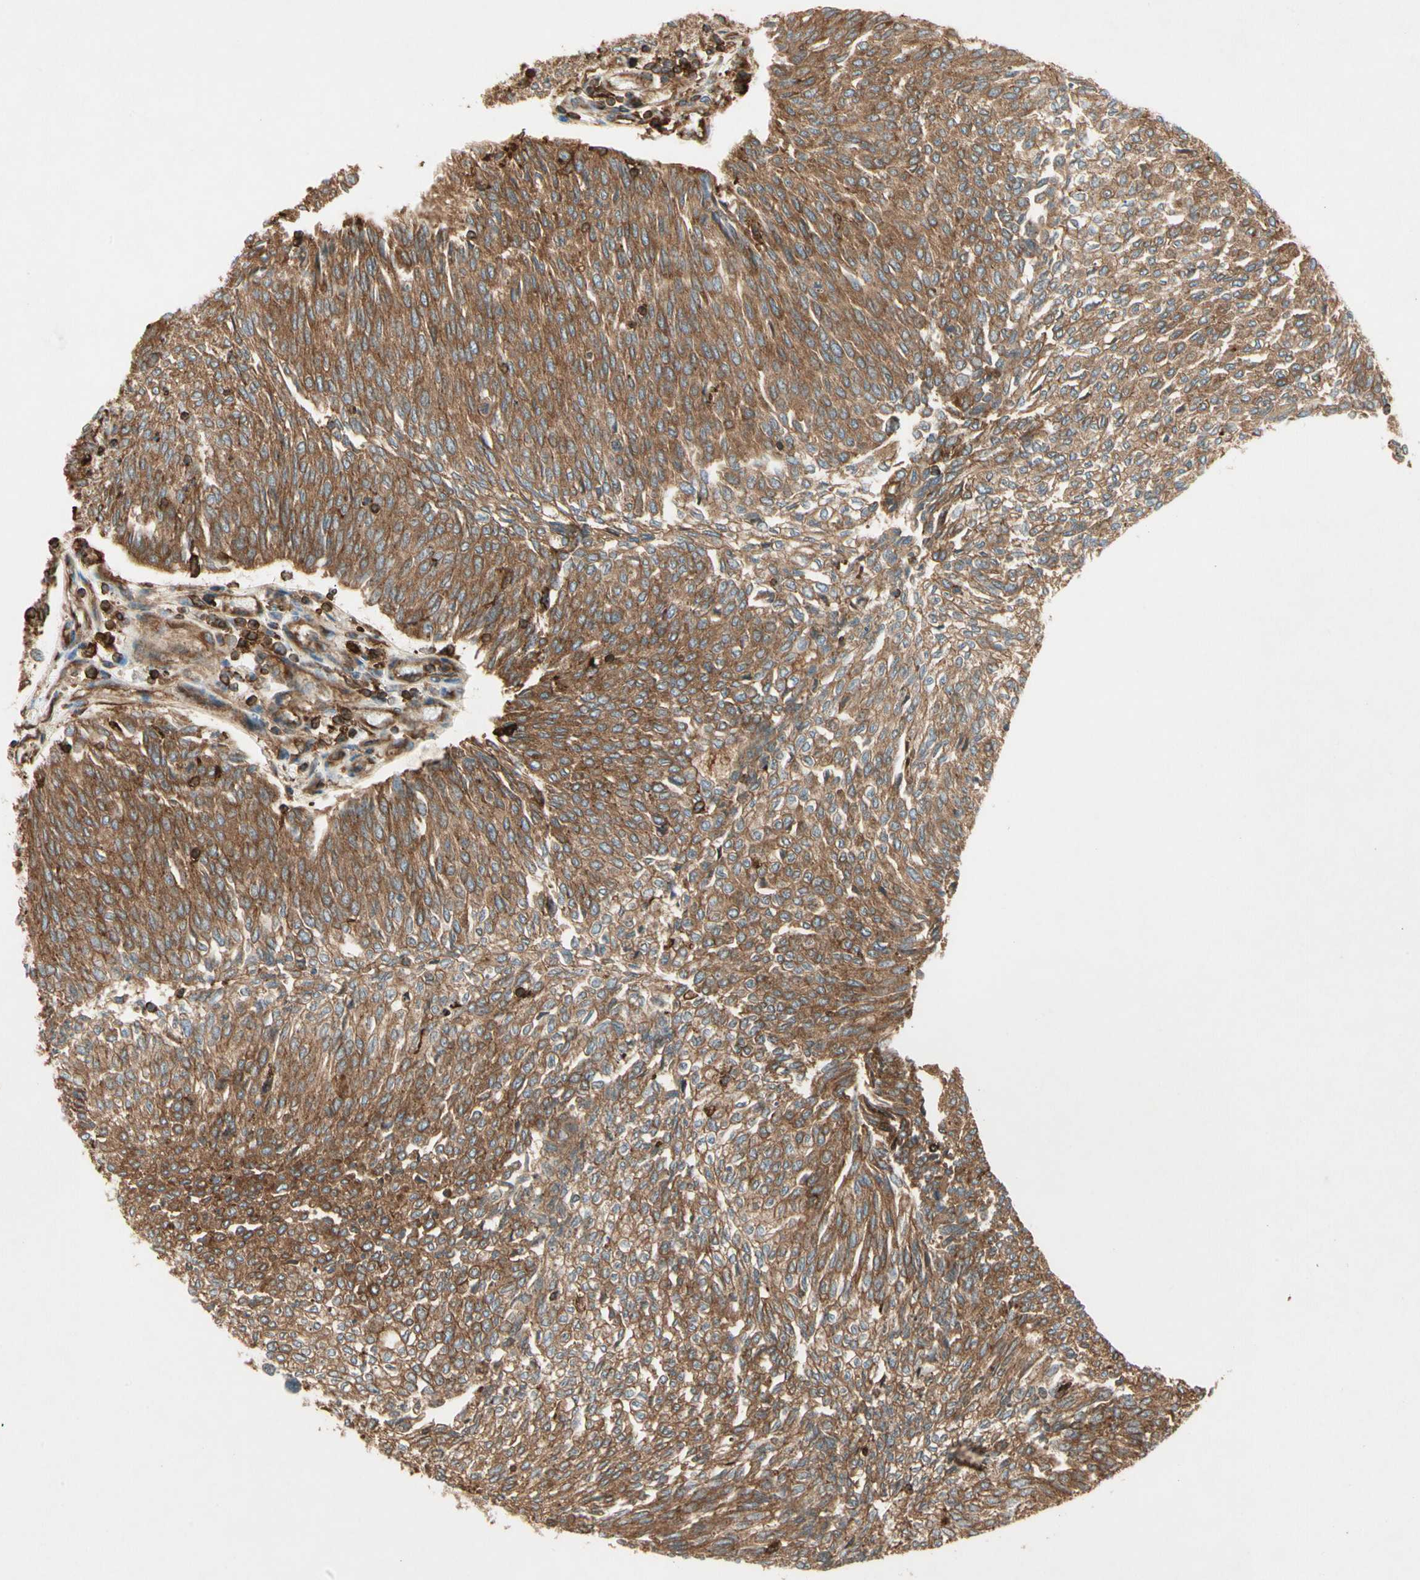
{"staining": {"intensity": "strong", "quantity": ">75%", "location": "cytoplasmic/membranous"}, "tissue": "urothelial cancer", "cell_type": "Tumor cells", "image_type": "cancer", "snomed": [{"axis": "morphology", "description": "Urothelial carcinoma, Low grade"}, {"axis": "topography", "description": "Urinary bladder"}], "caption": "Strong cytoplasmic/membranous protein staining is identified in about >75% of tumor cells in urothelial carcinoma (low-grade). (brown staining indicates protein expression, while blue staining denotes nuclei).", "gene": "ARPC2", "patient": {"sex": "female", "age": 79}}